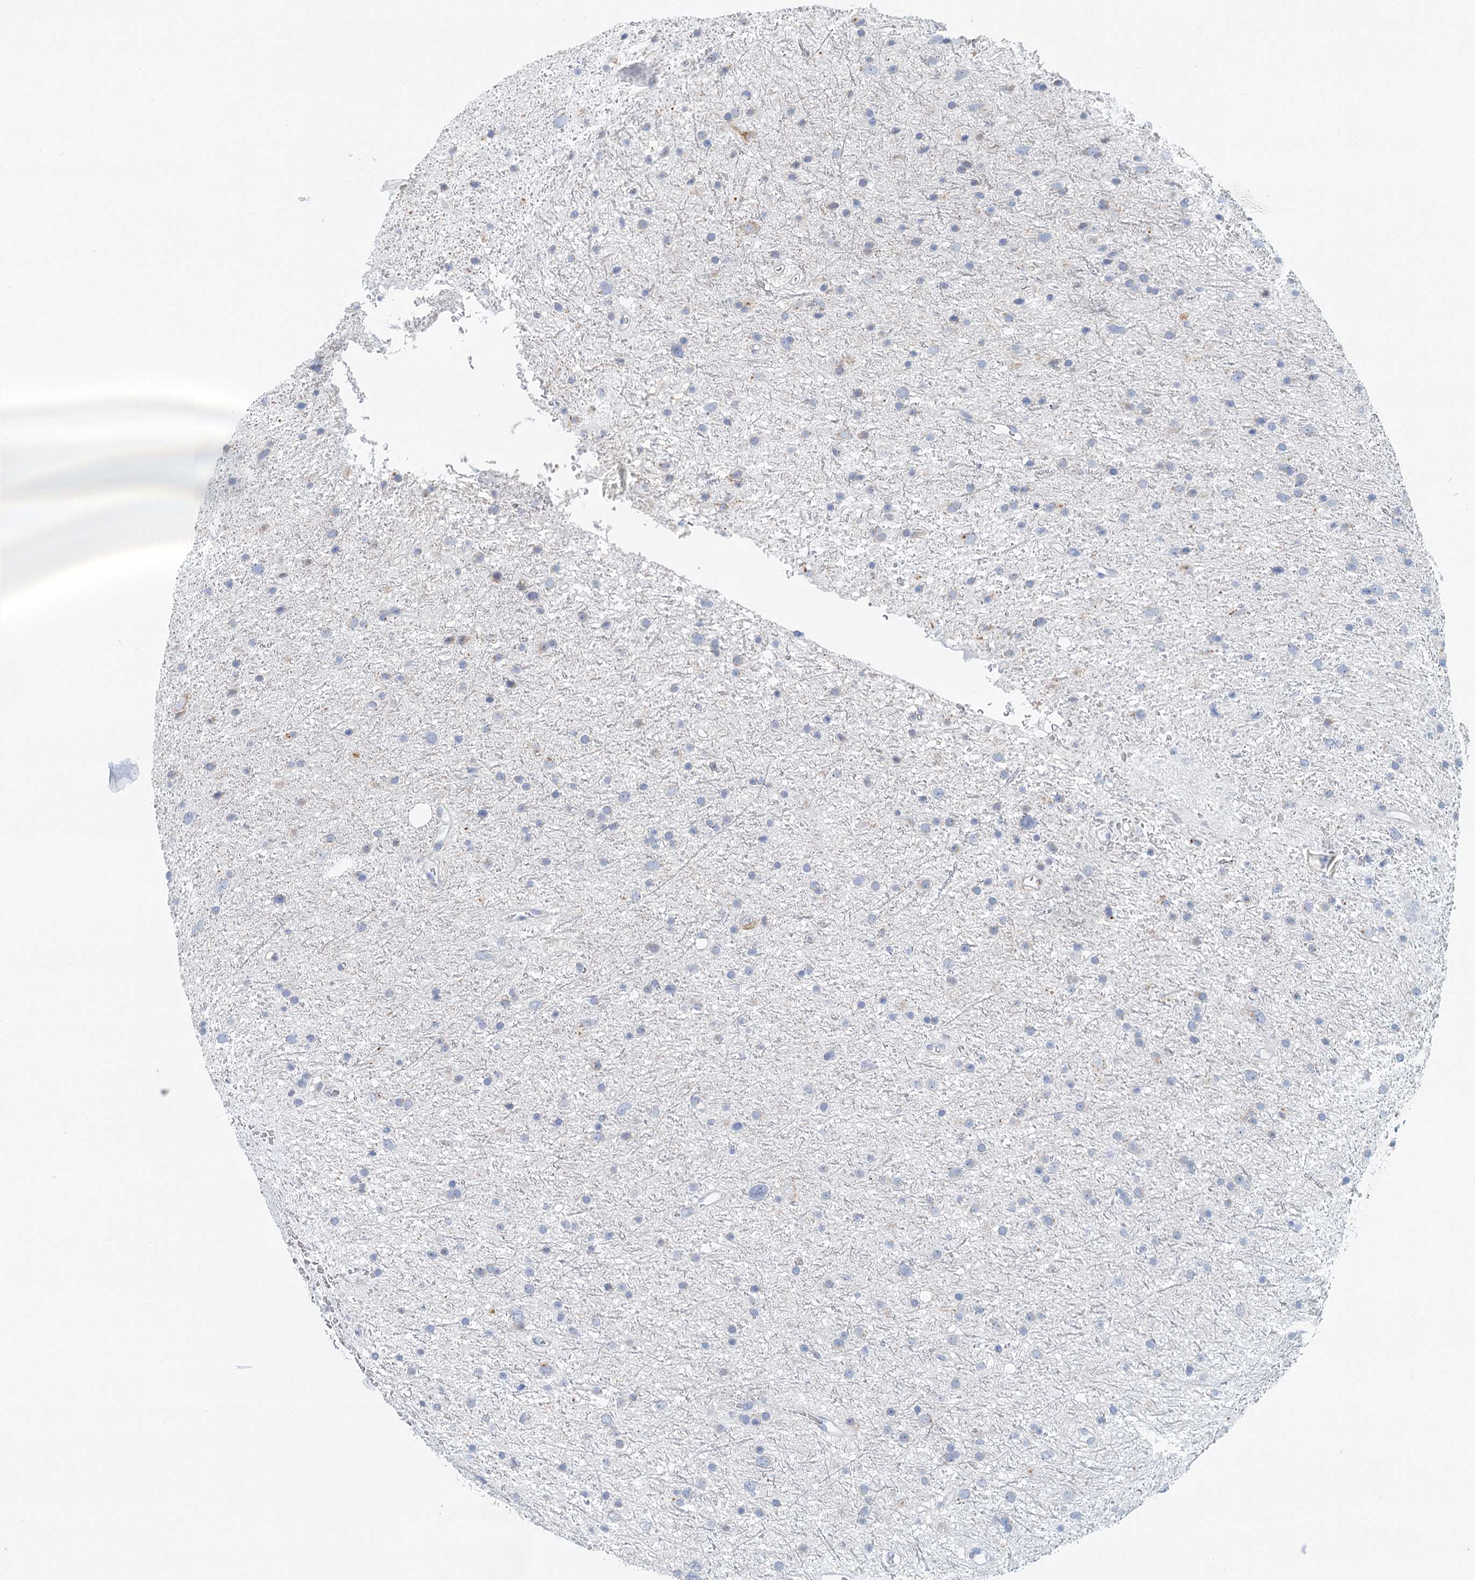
{"staining": {"intensity": "negative", "quantity": "none", "location": "none"}, "tissue": "glioma", "cell_type": "Tumor cells", "image_type": "cancer", "snomed": [{"axis": "morphology", "description": "Glioma, malignant, Low grade"}, {"axis": "topography", "description": "Cerebral cortex"}], "caption": "A high-resolution histopathology image shows immunohistochemistry staining of malignant glioma (low-grade), which shows no significant staining in tumor cells. Brightfield microscopy of immunohistochemistry (IHC) stained with DAB (3,3'-diaminobenzidine) (brown) and hematoxylin (blue), captured at high magnification.", "gene": "ZNF527", "patient": {"sex": "female", "age": 39}}